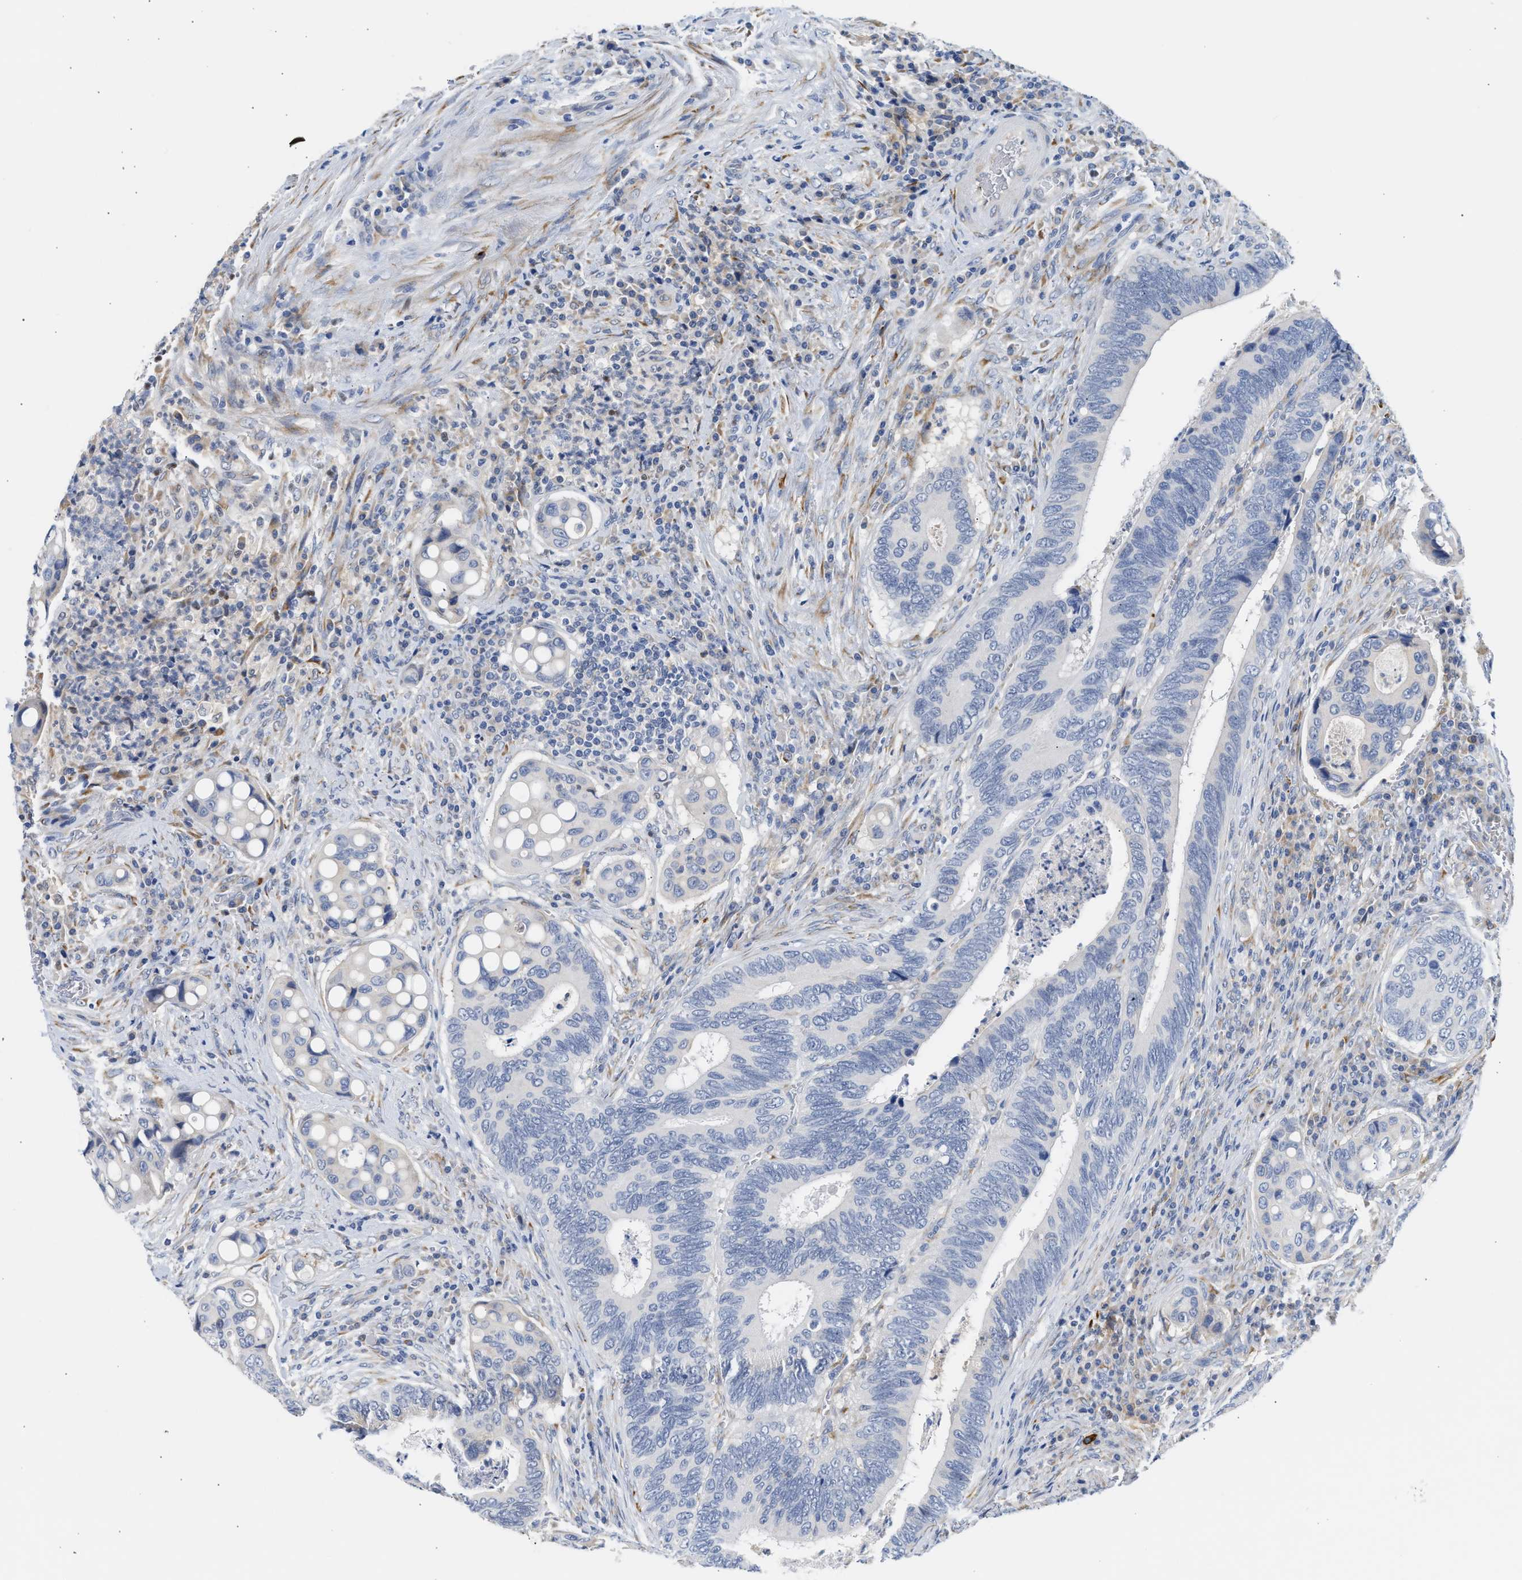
{"staining": {"intensity": "negative", "quantity": "none", "location": "none"}, "tissue": "colorectal cancer", "cell_type": "Tumor cells", "image_type": "cancer", "snomed": [{"axis": "morphology", "description": "Inflammation, NOS"}, {"axis": "morphology", "description": "Adenocarcinoma, NOS"}, {"axis": "topography", "description": "Colon"}], "caption": "High magnification brightfield microscopy of colorectal cancer (adenocarcinoma) stained with DAB (brown) and counterstained with hematoxylin (blue): tumor cells show no significant positivity. (Stains: DAB immunohistochemistry (IHC) with hematoxylin counter stain, Microscopy: brightfield microscopy at high magnification).", "gene": "PPM1L", "patient": {"sex": "male", "age": 72}}